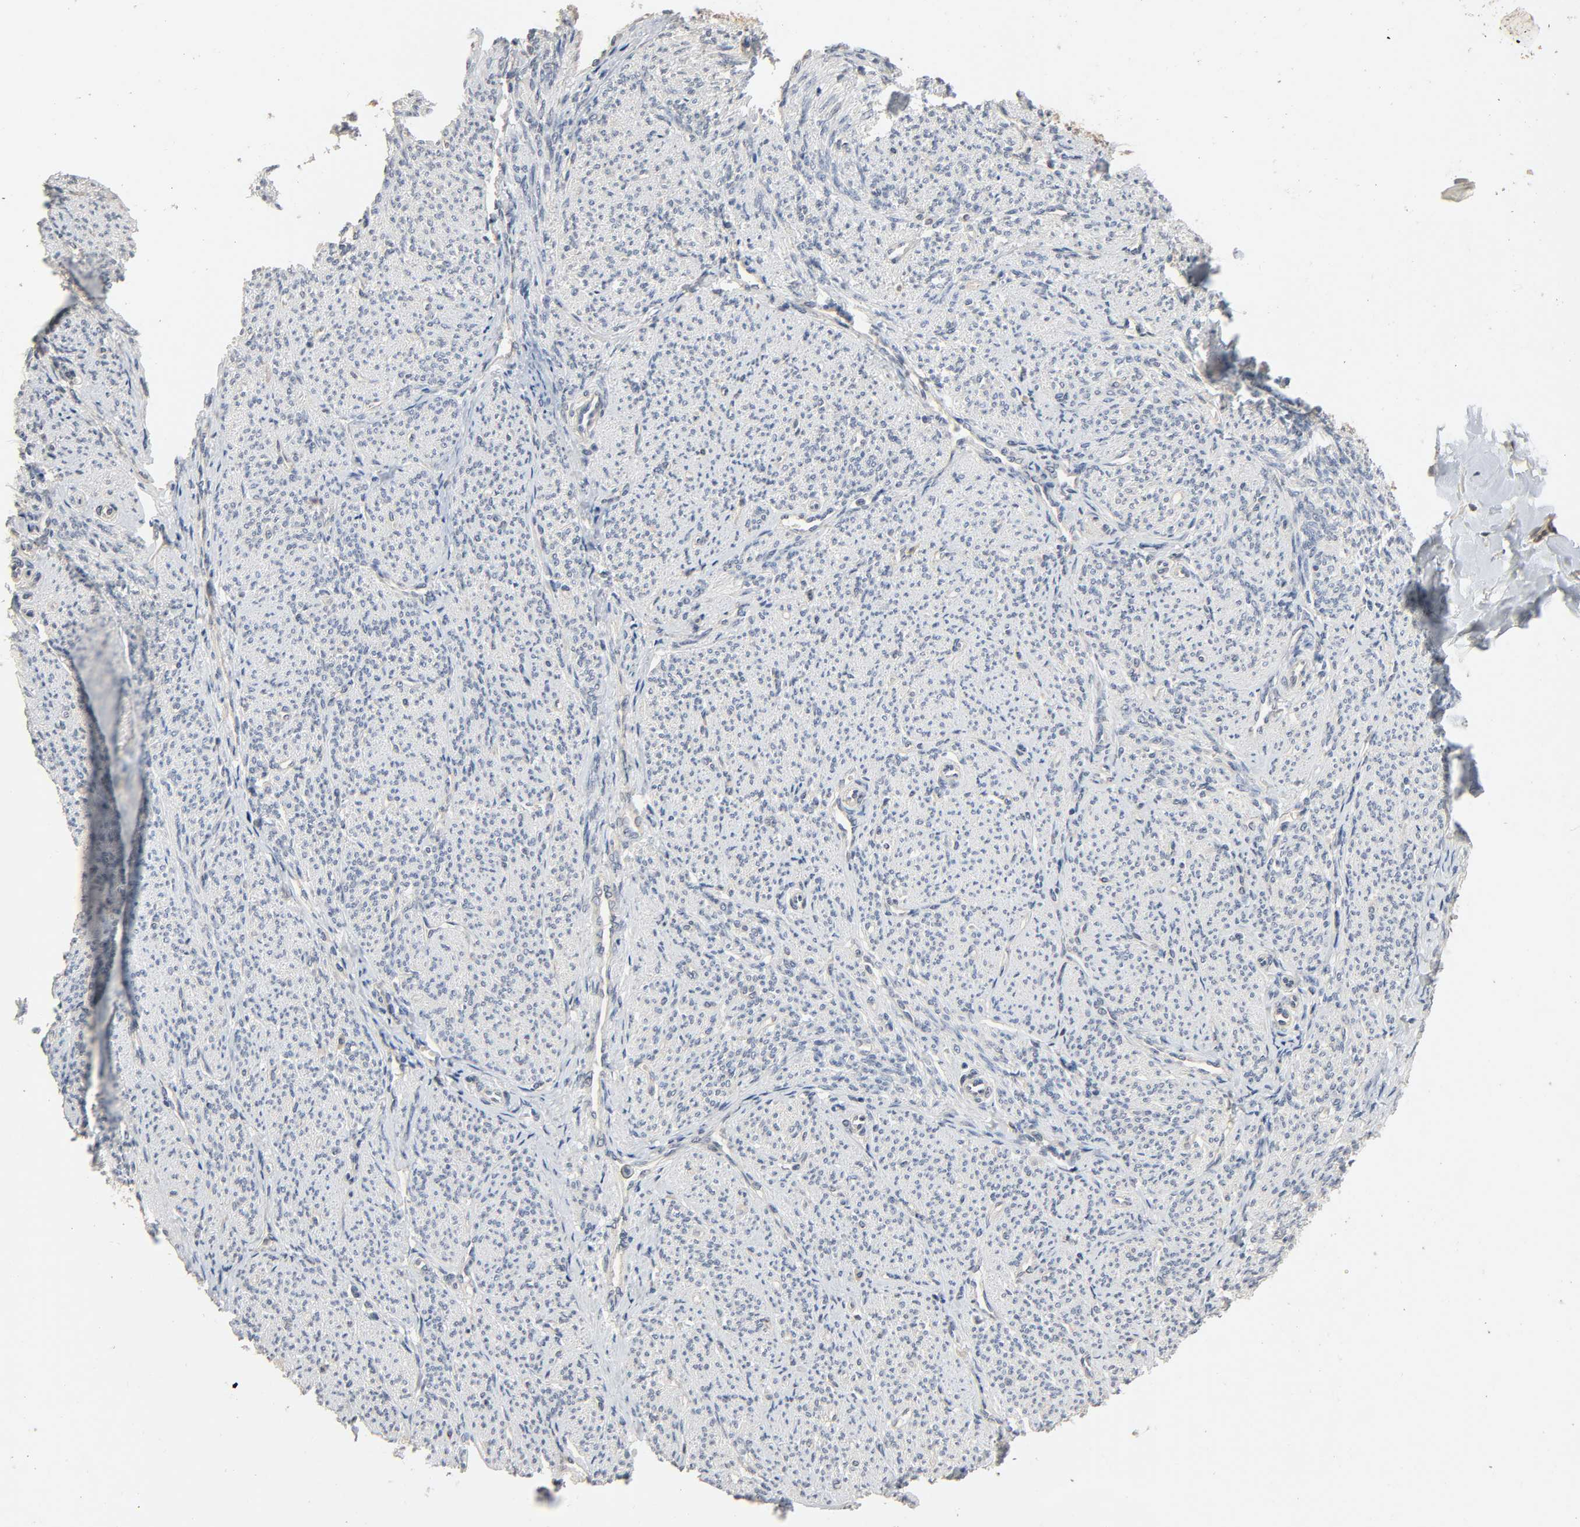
{"staining": {"intensity": "negative", "quantity": "none", "location": "none"}, "tissue": "smooth muscle", "cell_type": "Smooth muscle cells", "image_type": "normal", "snomed": [{"axis": "morphology", "description": "Normal tissue, NOS"}, {"axis": "topography", "description": "Smooth muscle"}], "caption": "The photomicrograph exhibits no staining of smooth muscle cells in unremarkable smooth muscle. (DAB immunohistochemistry (IHC) with hematoxylin counter stain).", "gene": "MAGEA8", "patient": {"sex": "female", "age": 65}}